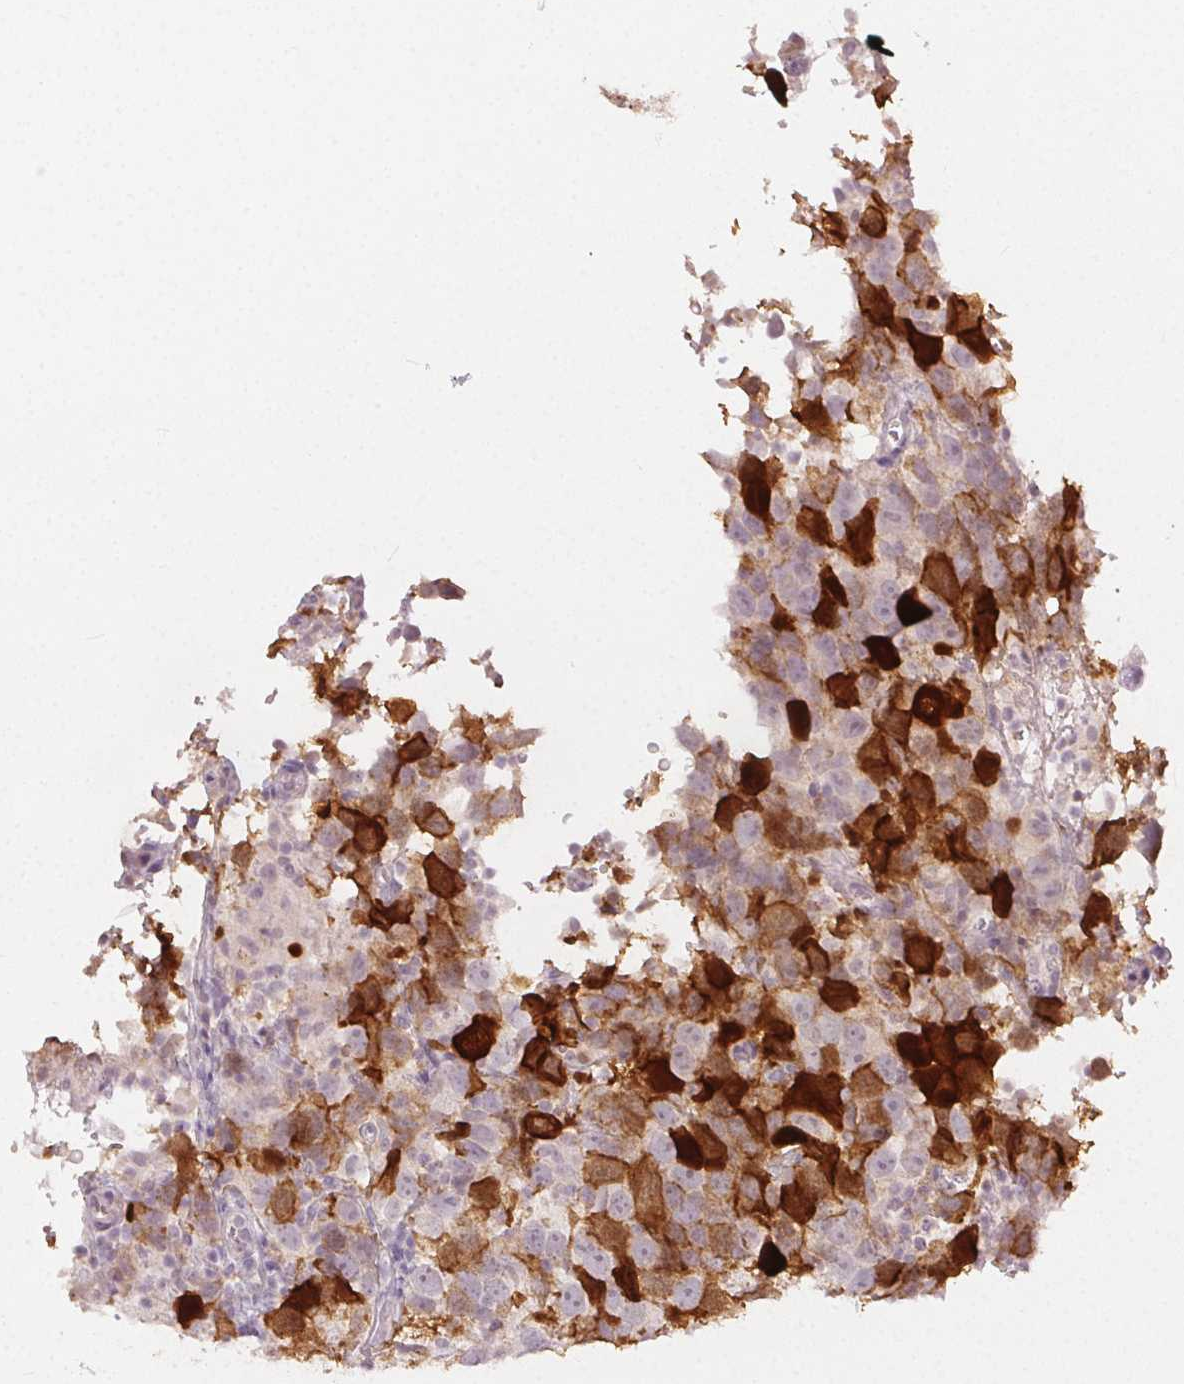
{"staining": {"intensity": "strong", "quantity": "25%-75%", "location": "cytoplasmic/membranous,nuclear"}, "tissue": "testis cancer", "cell_type": "Tumor cells", "image_type": "cancer", "snomed": [{"axis": "morphology", "description": "Seminoma, NOS"}, {"axis": "topography", "description": "Testis"}], "caption": "Testis seminoma stained with a protein marker demonstrates strong staining in tumor cells.", "gene": "ANLN", "patient": {"sex": "male", "age": 26}}